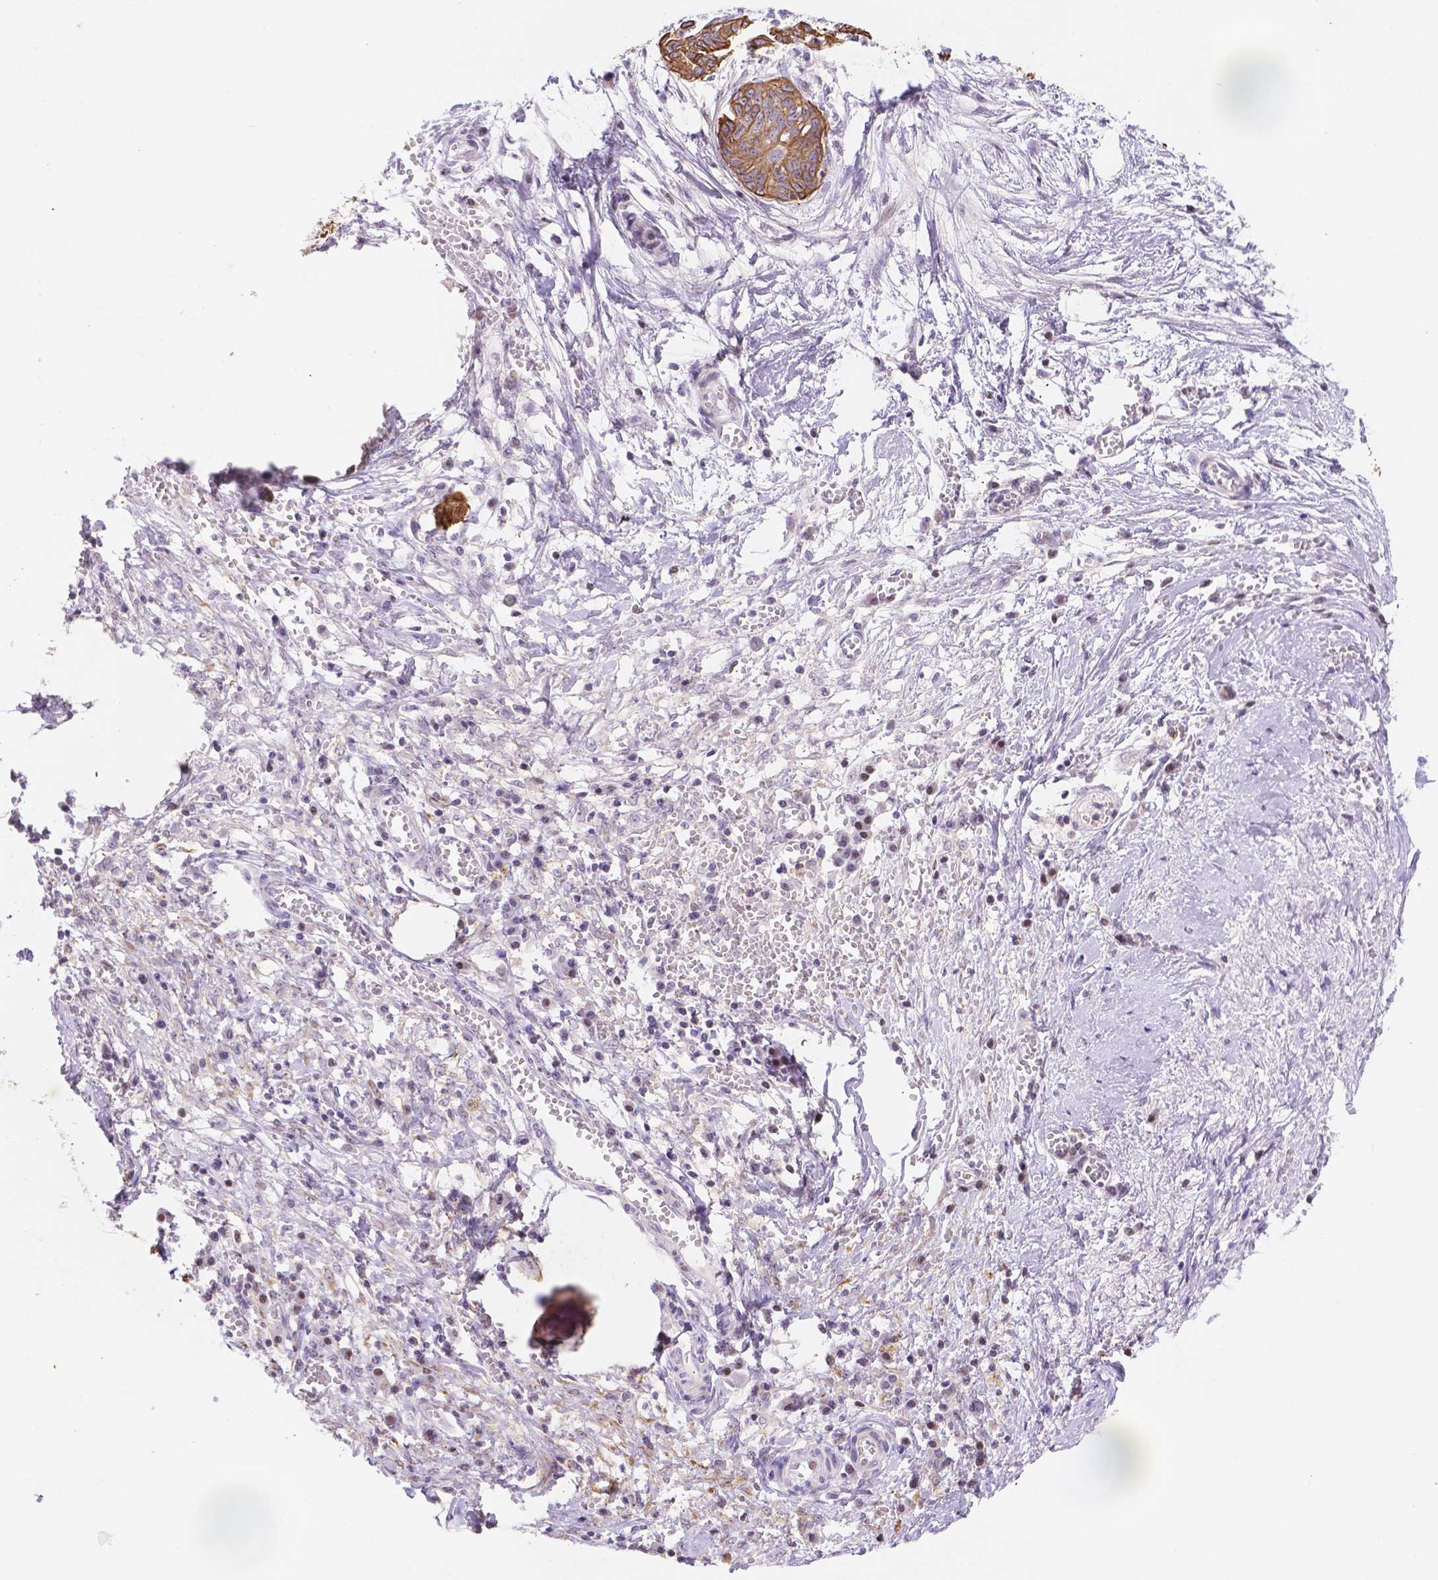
{"staining": {"intensity": "moderate", "quantity": ">75%", "location": "cytoplasmic/membranous"}, "tissue": "ovarian cancer", "cell_type": "Tumor cells", "image_type": "cancer", "snomed": [{"axis": "morphology", "description": "Cystadenocarcinoma, serous, NOS"}, {"axis": "topography", "description": "Ovary"}], "caption": "About >75% of tumor cells in ovarian cancer reveal moderate cytoplasmic/membranous protein positivity as visualized by brown immunohistochemical staining.", "gene": "DMWD", "patient": {"sex": "female", "age": 71}}